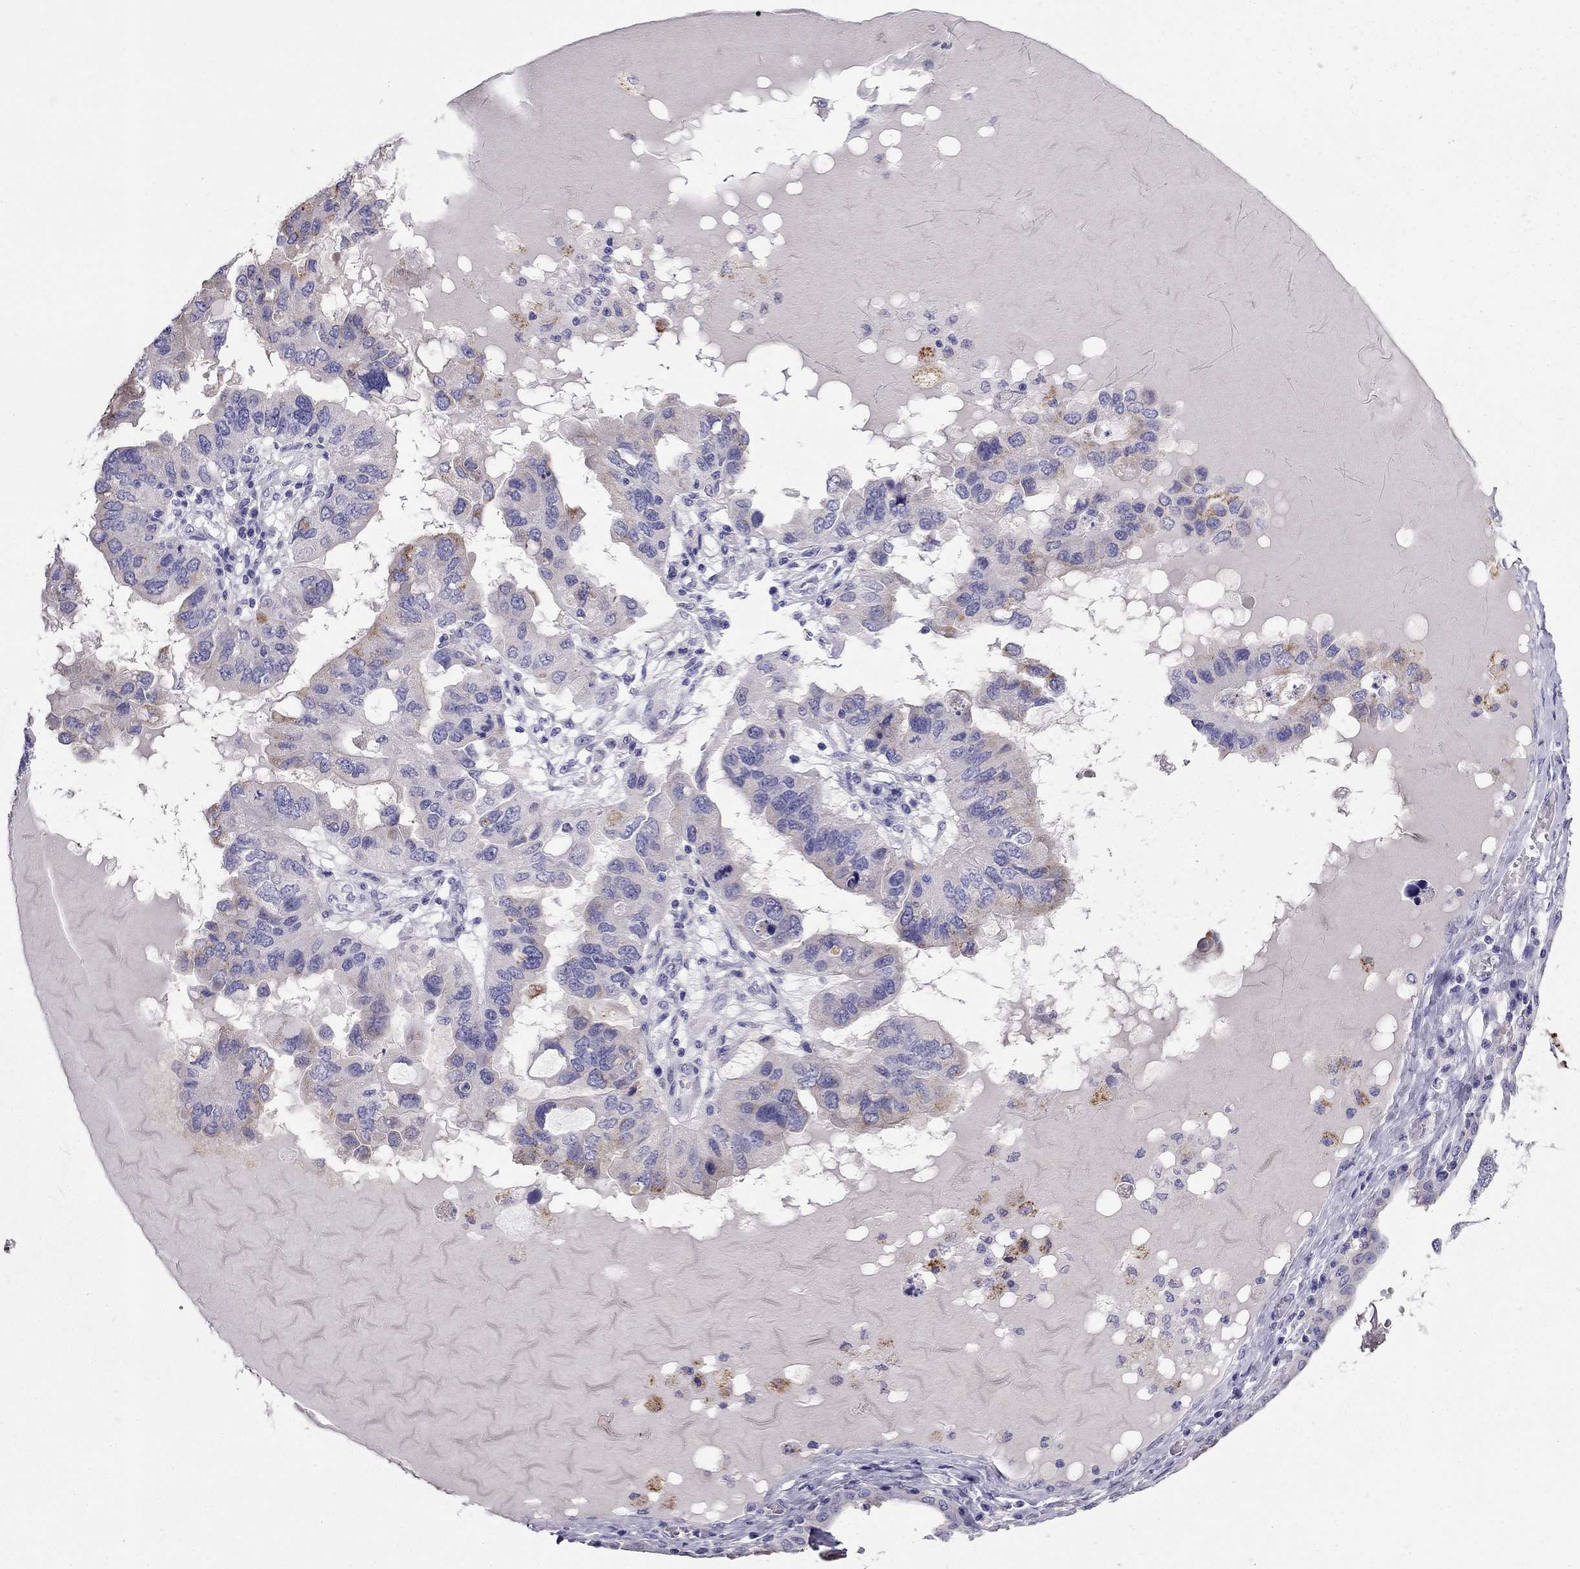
{"staining": {"intensity": "weak", "quantity": "<25%", "location": "cytoplasmic/membranous"}, "tissue": "ovarian cancer", "cell_type": "Tumor cells", "image_type": "cancer", "snomed": [{"axis": "morphology", "description": "Cystadenocarcinoma, serous, NOS"}, {"axis": "topography", "description": "Ovary"}], "caption": "There is no significant positivity in tumor cells of ovarian cancer.", "gene": "PTH", "patient": {"sex": "female", "age": 79}}